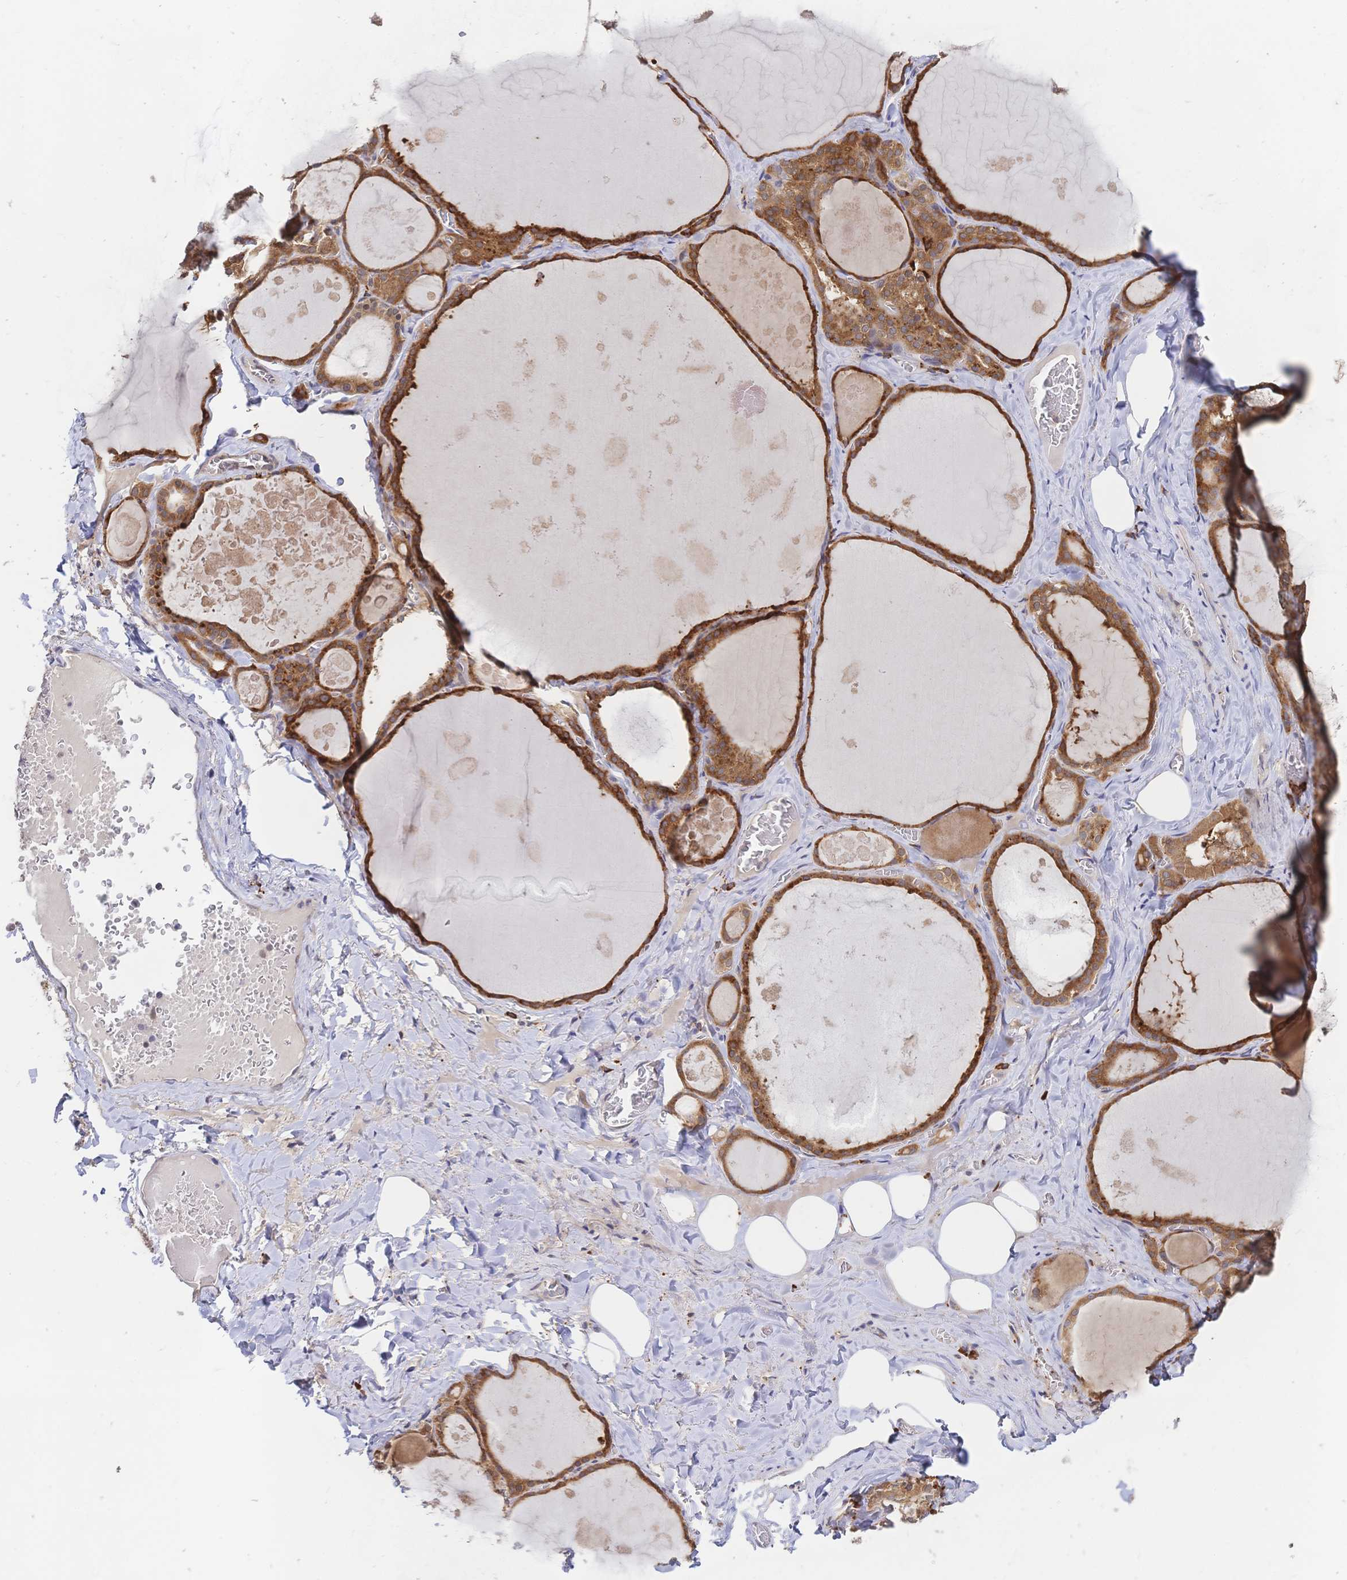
{"staining": {"intensity": "strong", "quantity": ">75%", "location": "cytoplasmic/membranous"}, "tissue": "thyroid gland", "cell_type": "Glandular cells", "image_type": "normal", "snomed": [{"axis": "morphology", "description": "Normal tissue, NOS"}, {"axis": "topography", "description": "Thyroid gland"}], "caption": "DAB immunohistochemical staining of normal human thyroid gland exhibits strong cytoplasmic/membranous protein staining in about >75% of glandular cells. The staining was performed using DAB, with brown indicating positive protein expression. Nuclei are stained blue with hematoxylin.", "gene": "LMO4", "patient": {"sex": "male", "age": 56}}